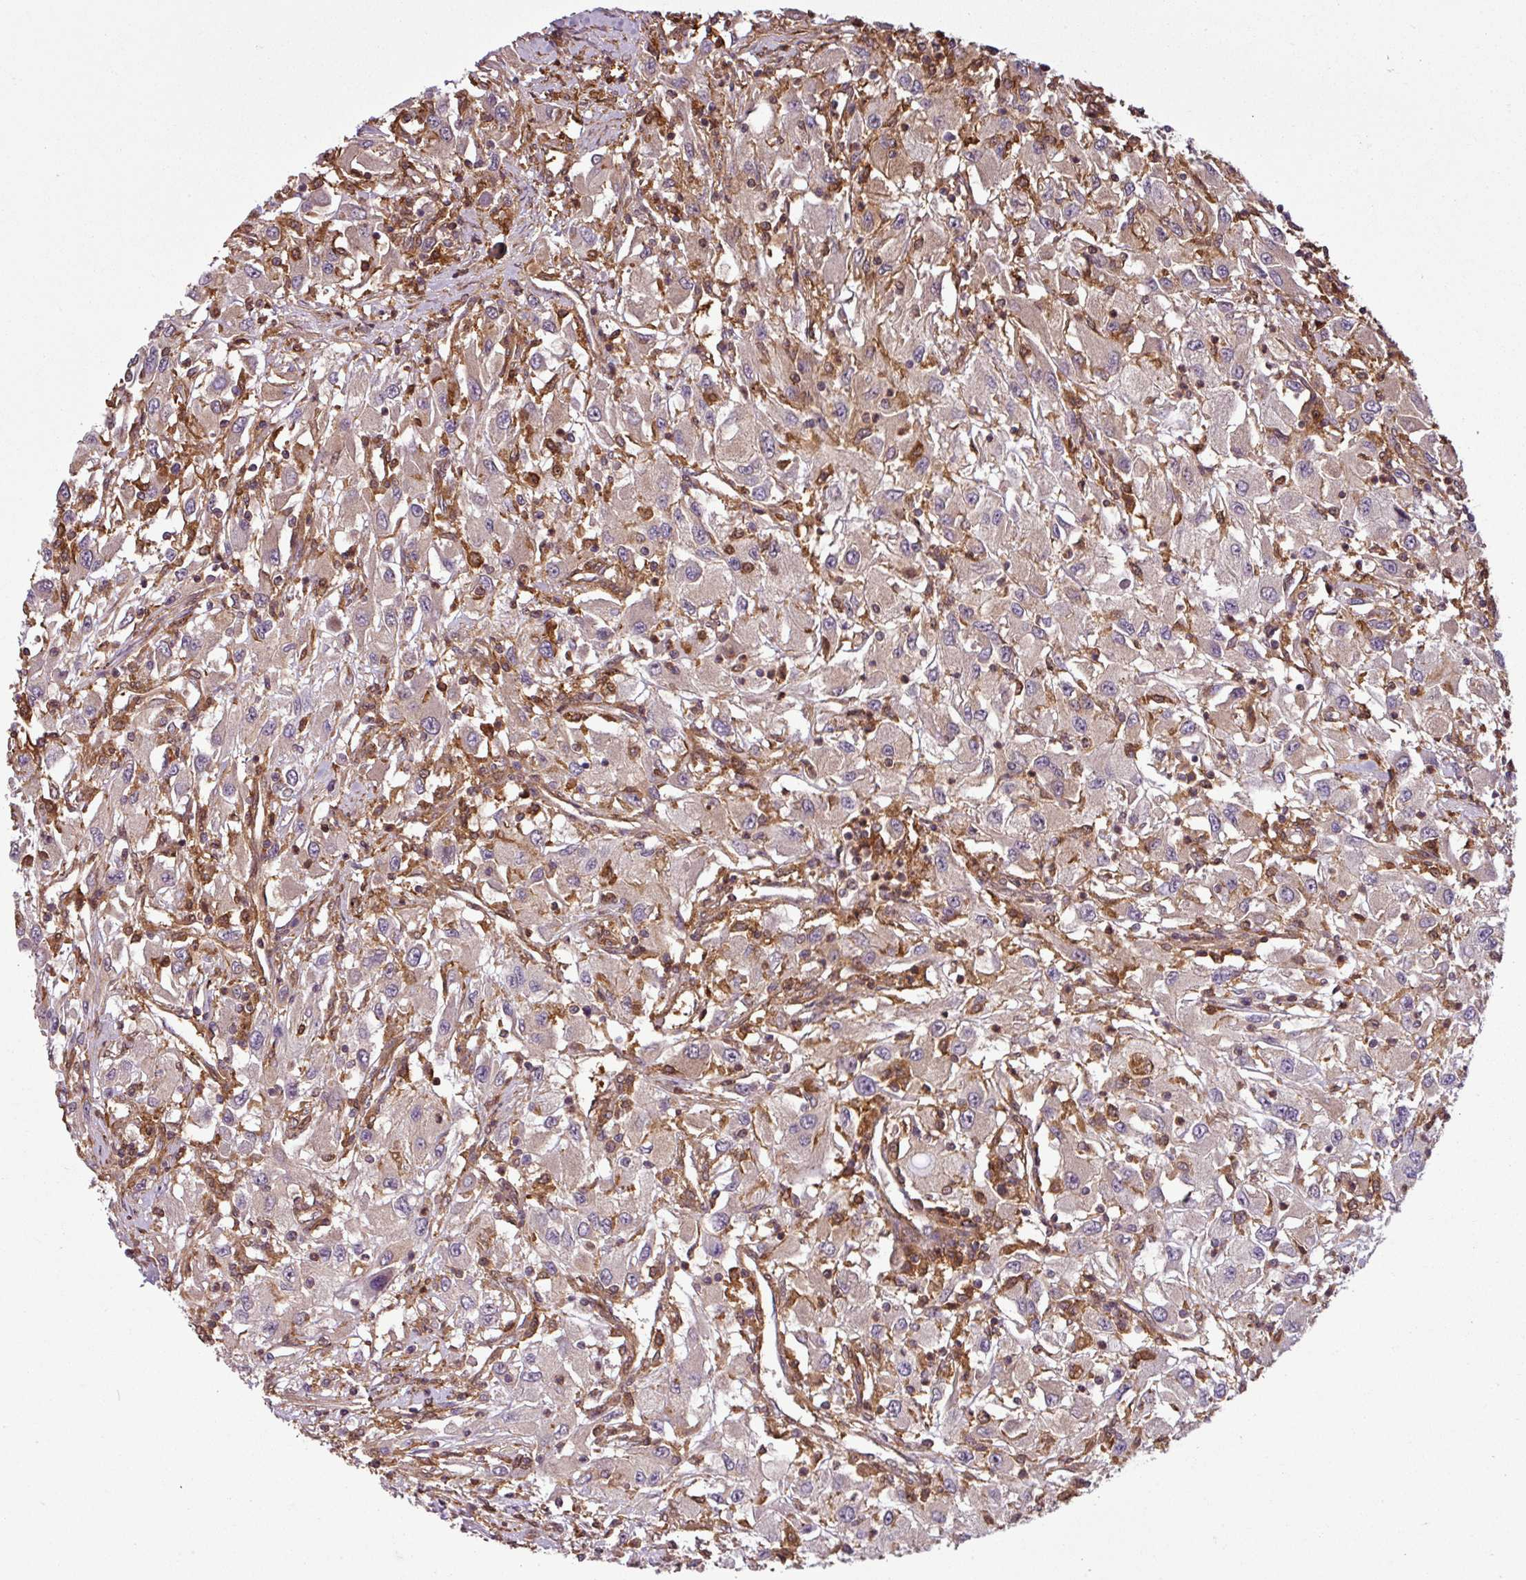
{"staining": {"intensity": "negative", "quantity": "none", "location": "none"}, "tissue": "renal cancer", "cell_type": "Tumor cells", "image_type": "cancer", "snomed": [{"axis": "morphology", "description": "Adenocarcinoma, NOS"}, {"axis": "topography", "description": "Kidney"}], "caption": "This image is of renal cancer stained with IHC to label a protein in brown with the nuclei are counter-stained blue. There is no positivity in tumor cells. The staining was performed using DAB to visualize the protein expression in brown, while the nuclei were stained in blue with hematoxylin (Magnification: 20x).", "gene": "SH3BGRL", "patient": {"sex": "female", "age": 67}}